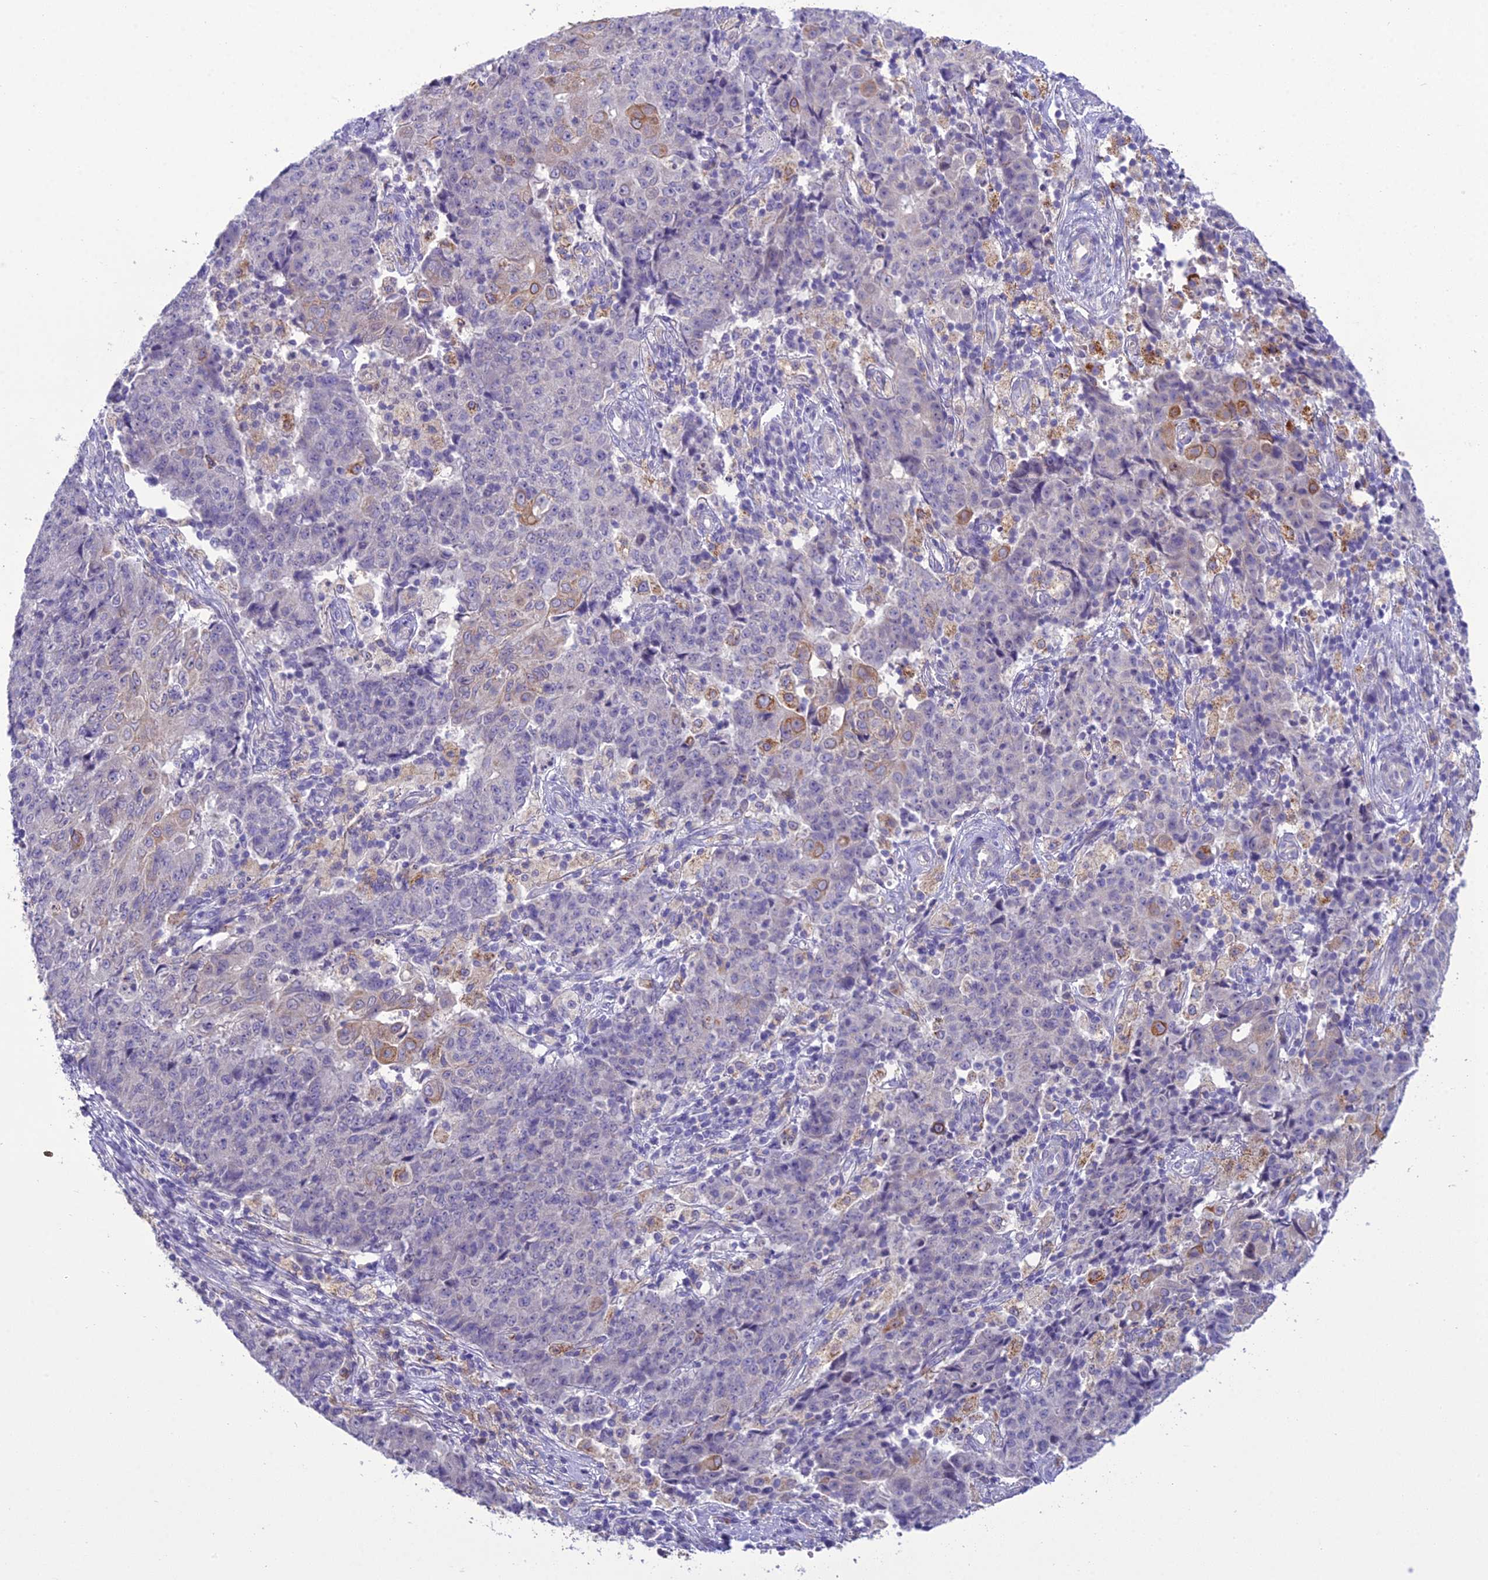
{"staining": {"intensity": "moderate", "quantity": "<25%", "location": "cytoplasmic/membranous"}, "tissue": "ovarian cancer", "cell_type": "Tumor cells", "image_type": "cancer", "snomed": [{"axis": "morphology", "description": "Carcinoma, endometroid"}, {"axis": "topography", "description": "Ovary"}], "caption": "Human ovarian cancer stained with a brown dye exhibits moderate cytoplasmic/membranous positive staining in approximately <25% of tumor cells.", "gene": "SCRT1", "patient": {"sex": "female", "age": 42}}